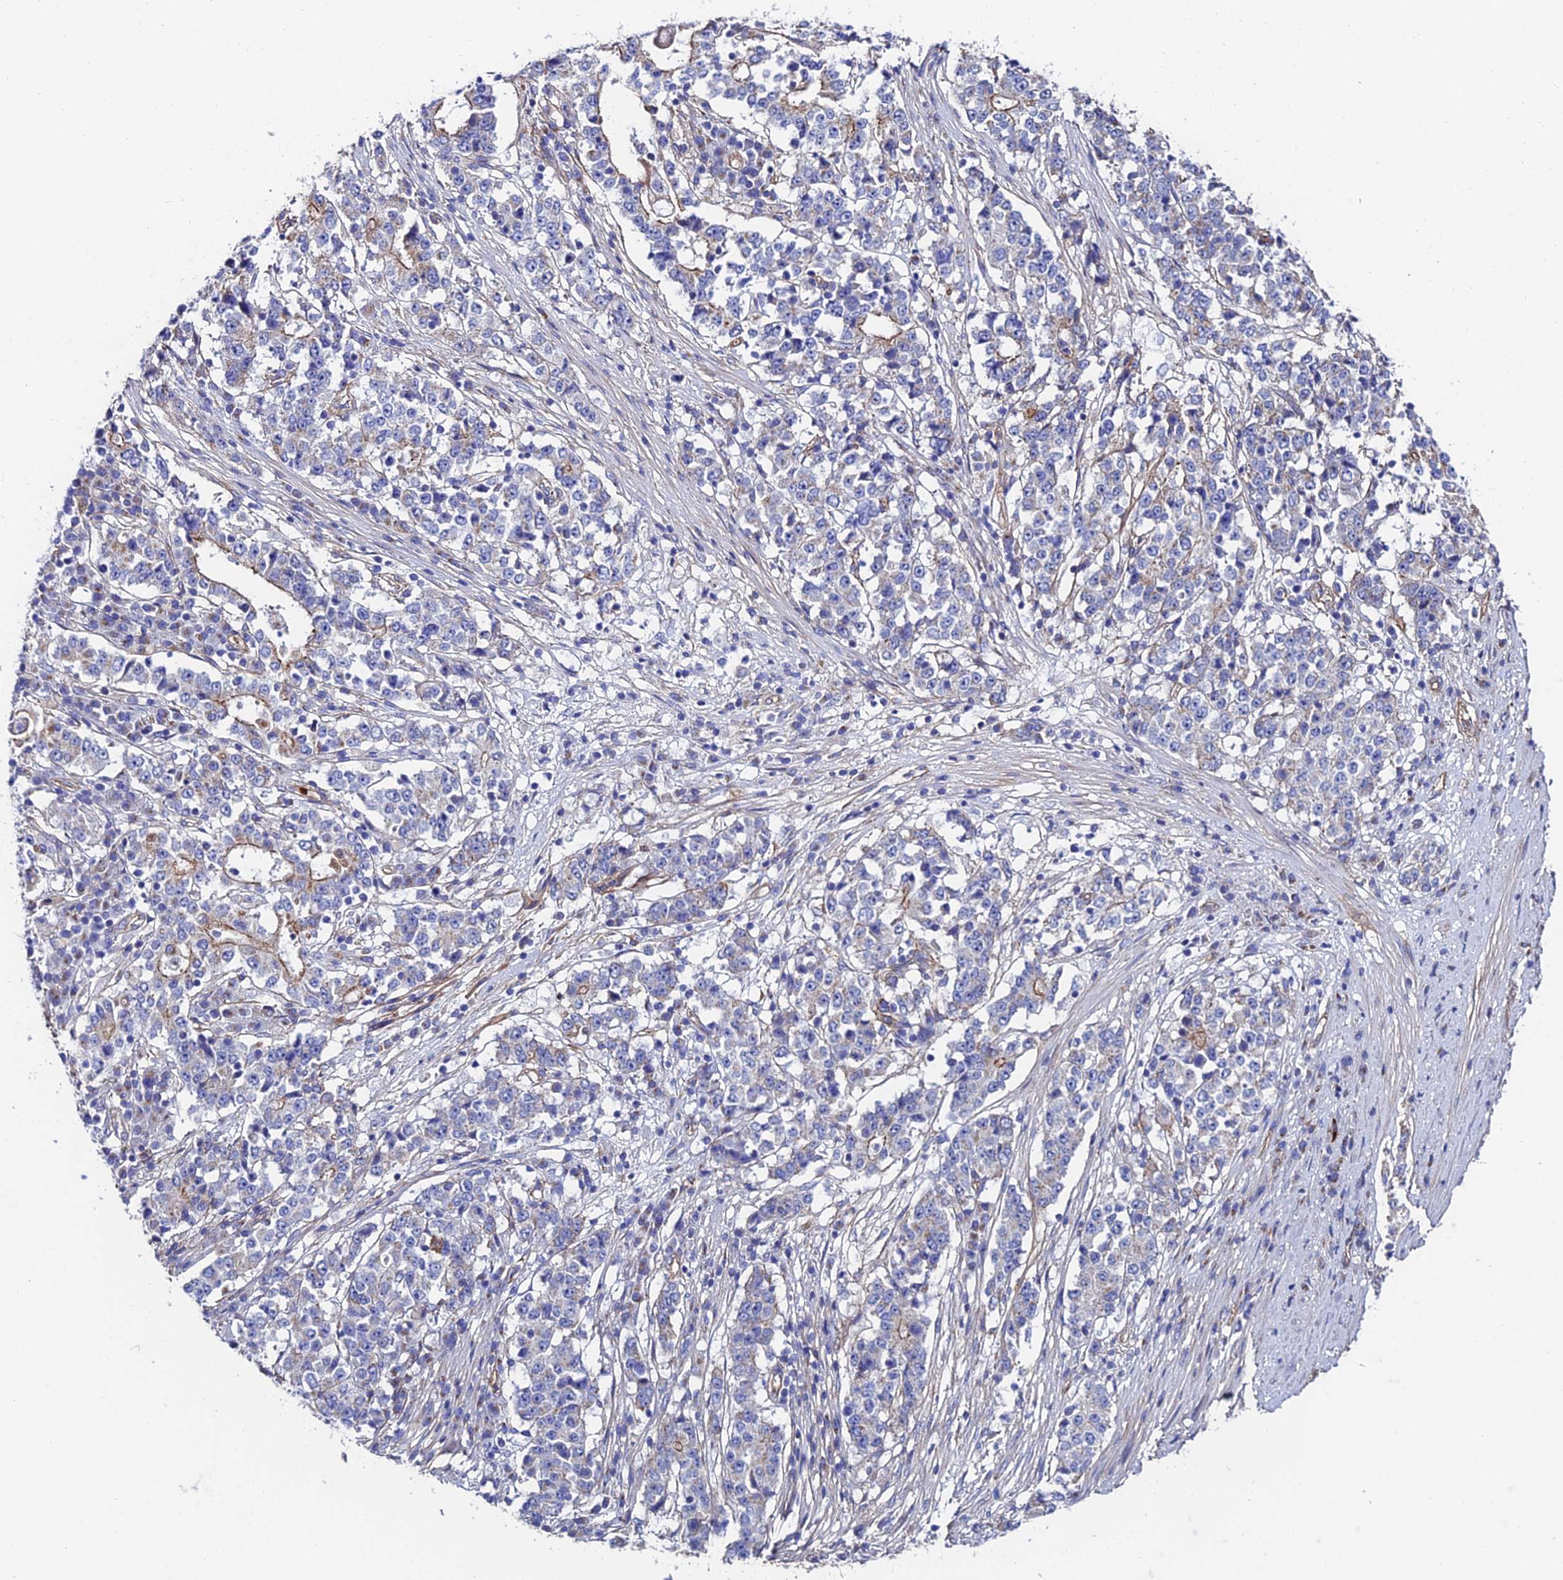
{"staining": {"intensity": "weak", "quantity": "<25%", "location": "cytoplasmic/membranous"}, "tissue": "stomach cancer", "cell_type": "Tumor cells", "image_type": "cancer", "snomed": [{"axis": "morphology", "description": "Adenocarcinoma, NOS"}, {"axis": "topography", "description": "Stomach"}], "caption": "This photomicrograph is of stomach cancer (adenocarcinoma) stained with immunohistochemistry to label a protein in brown with the nuclei are counter-stained blue. There is no expression in tumor cells.", "gene": "ADGRF3", "patient": {"sex": "male", "age": 59}}